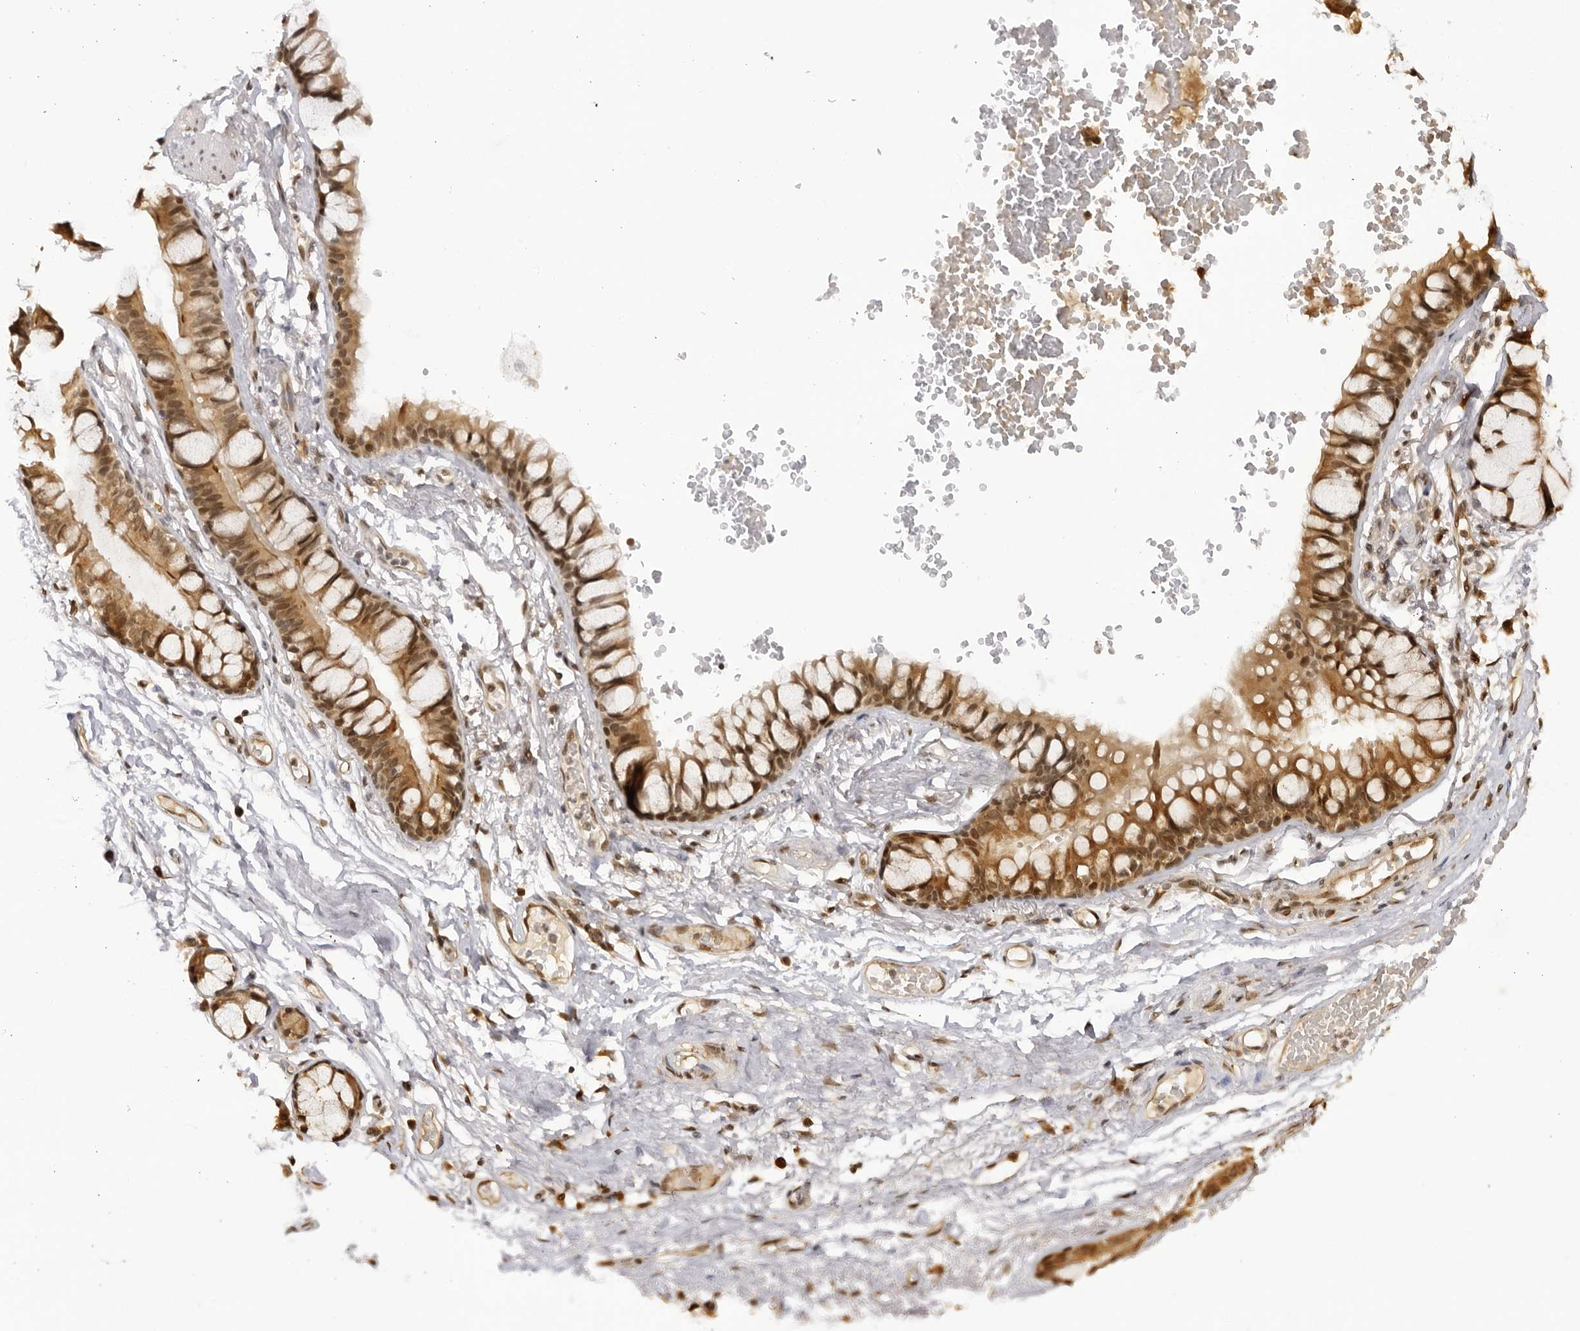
{"staining": {"intensity": "weak", "quantity": "25%-75%", "location": "cytoplasmic/membranous,nuclear"}, "tissue": "adipose tissue", "cell_type": "Adipocytes", "image_type": "normal", "snomed": [{"axis": "morphology", "description": "Normal tissue, NOS"}, {"axis": "topography", "description": "Cartilage tissue"}, {"axis": "topography", "description": "Bronchus"}], "caption": "A brown stain highlights weak cytoplasmic/membranous,nuclear positivity of a protein in adipocytes of benign adipose tissue.", "gene": "RASGEF1C", "patient": {"sex": "female", "age": 73}}